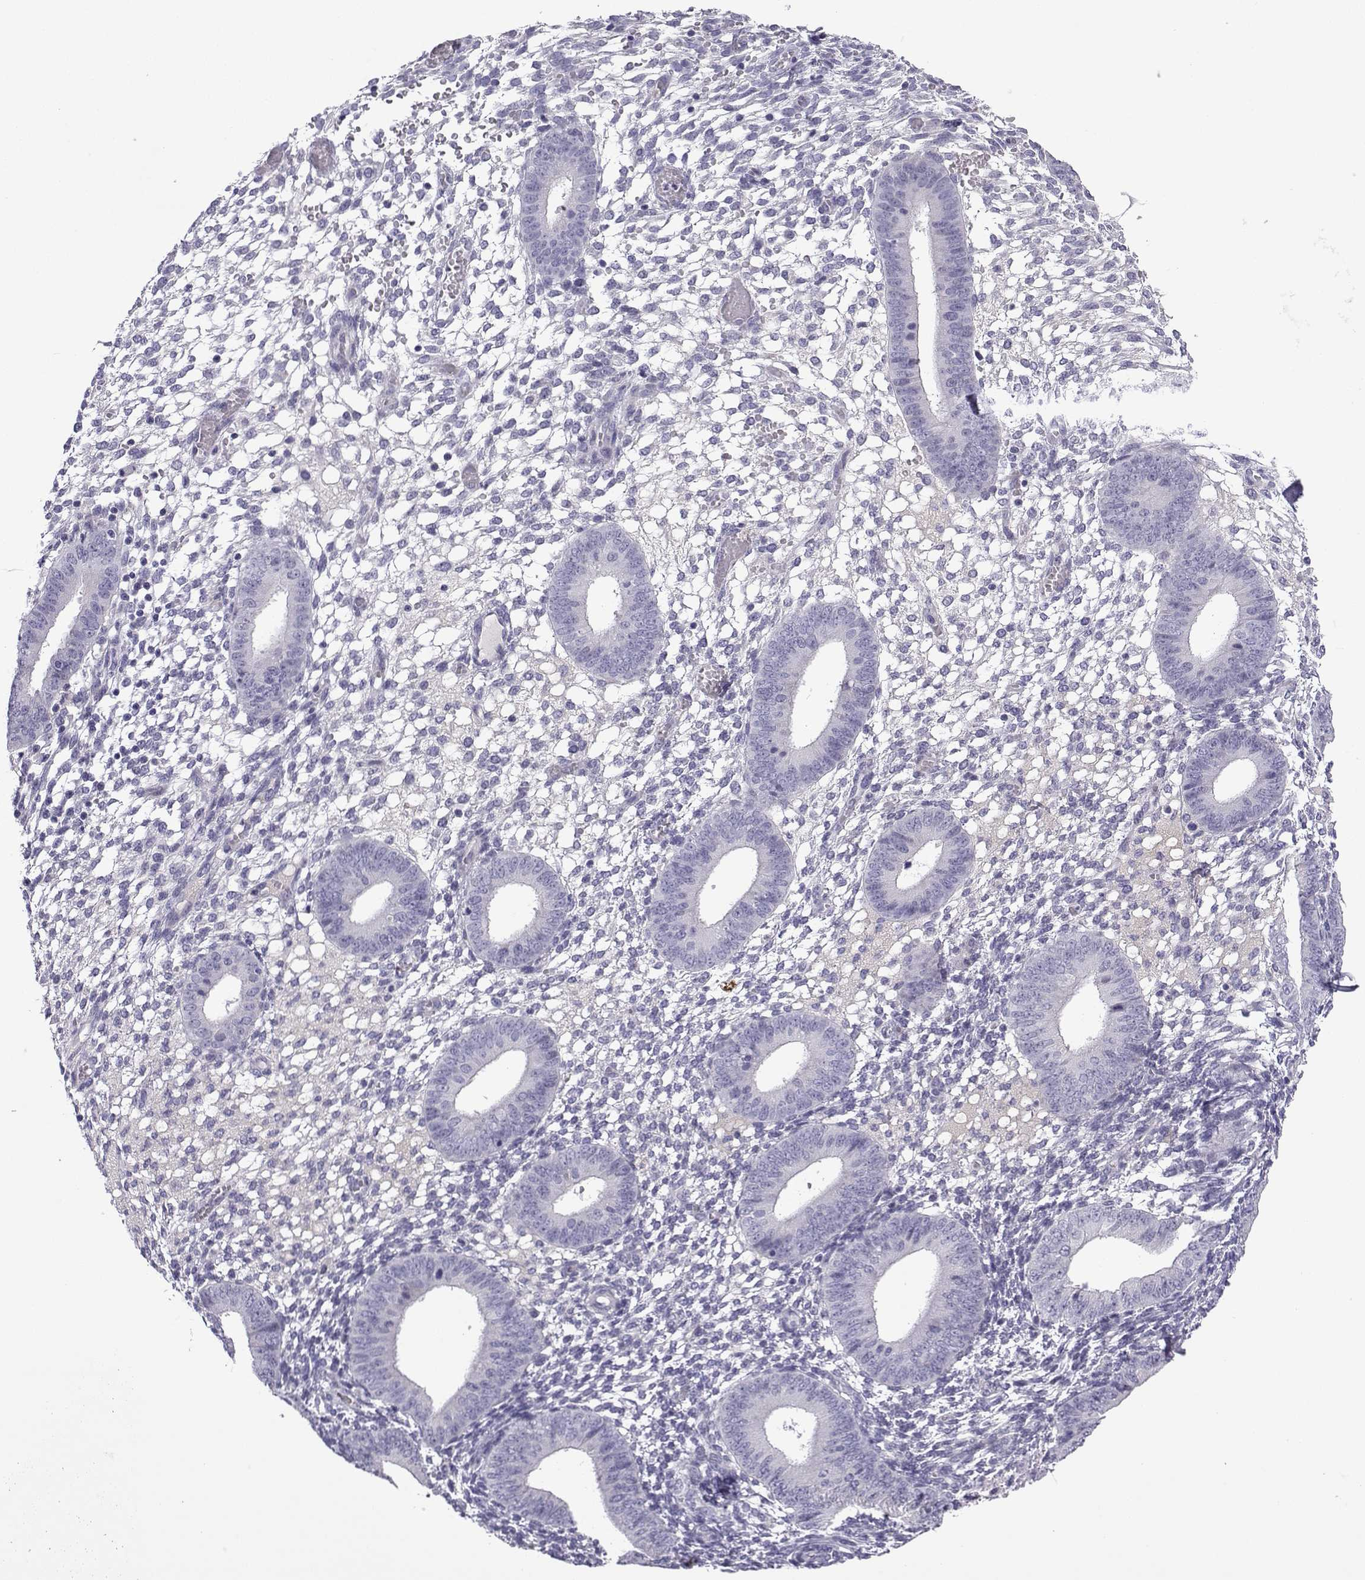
{"staining": {"intensity": "negative", "quantity": "none", "location": "none"}, "tissue": "endometrium", "cell_type": "Cells in endometrial stroma", "image_type": "normal", "snomed": [{"axis": "morphology", "description": "Normal tissue, NOS"}, {"axis": "topography", "description": "Endometrium"}], "caption": "Immunohistochemistry (IHC) of benign endometrium reveals no staining in cells in endometrial stroma.", "gene": "SPACA7", "patient": {"sex": "female", "age": 39}}